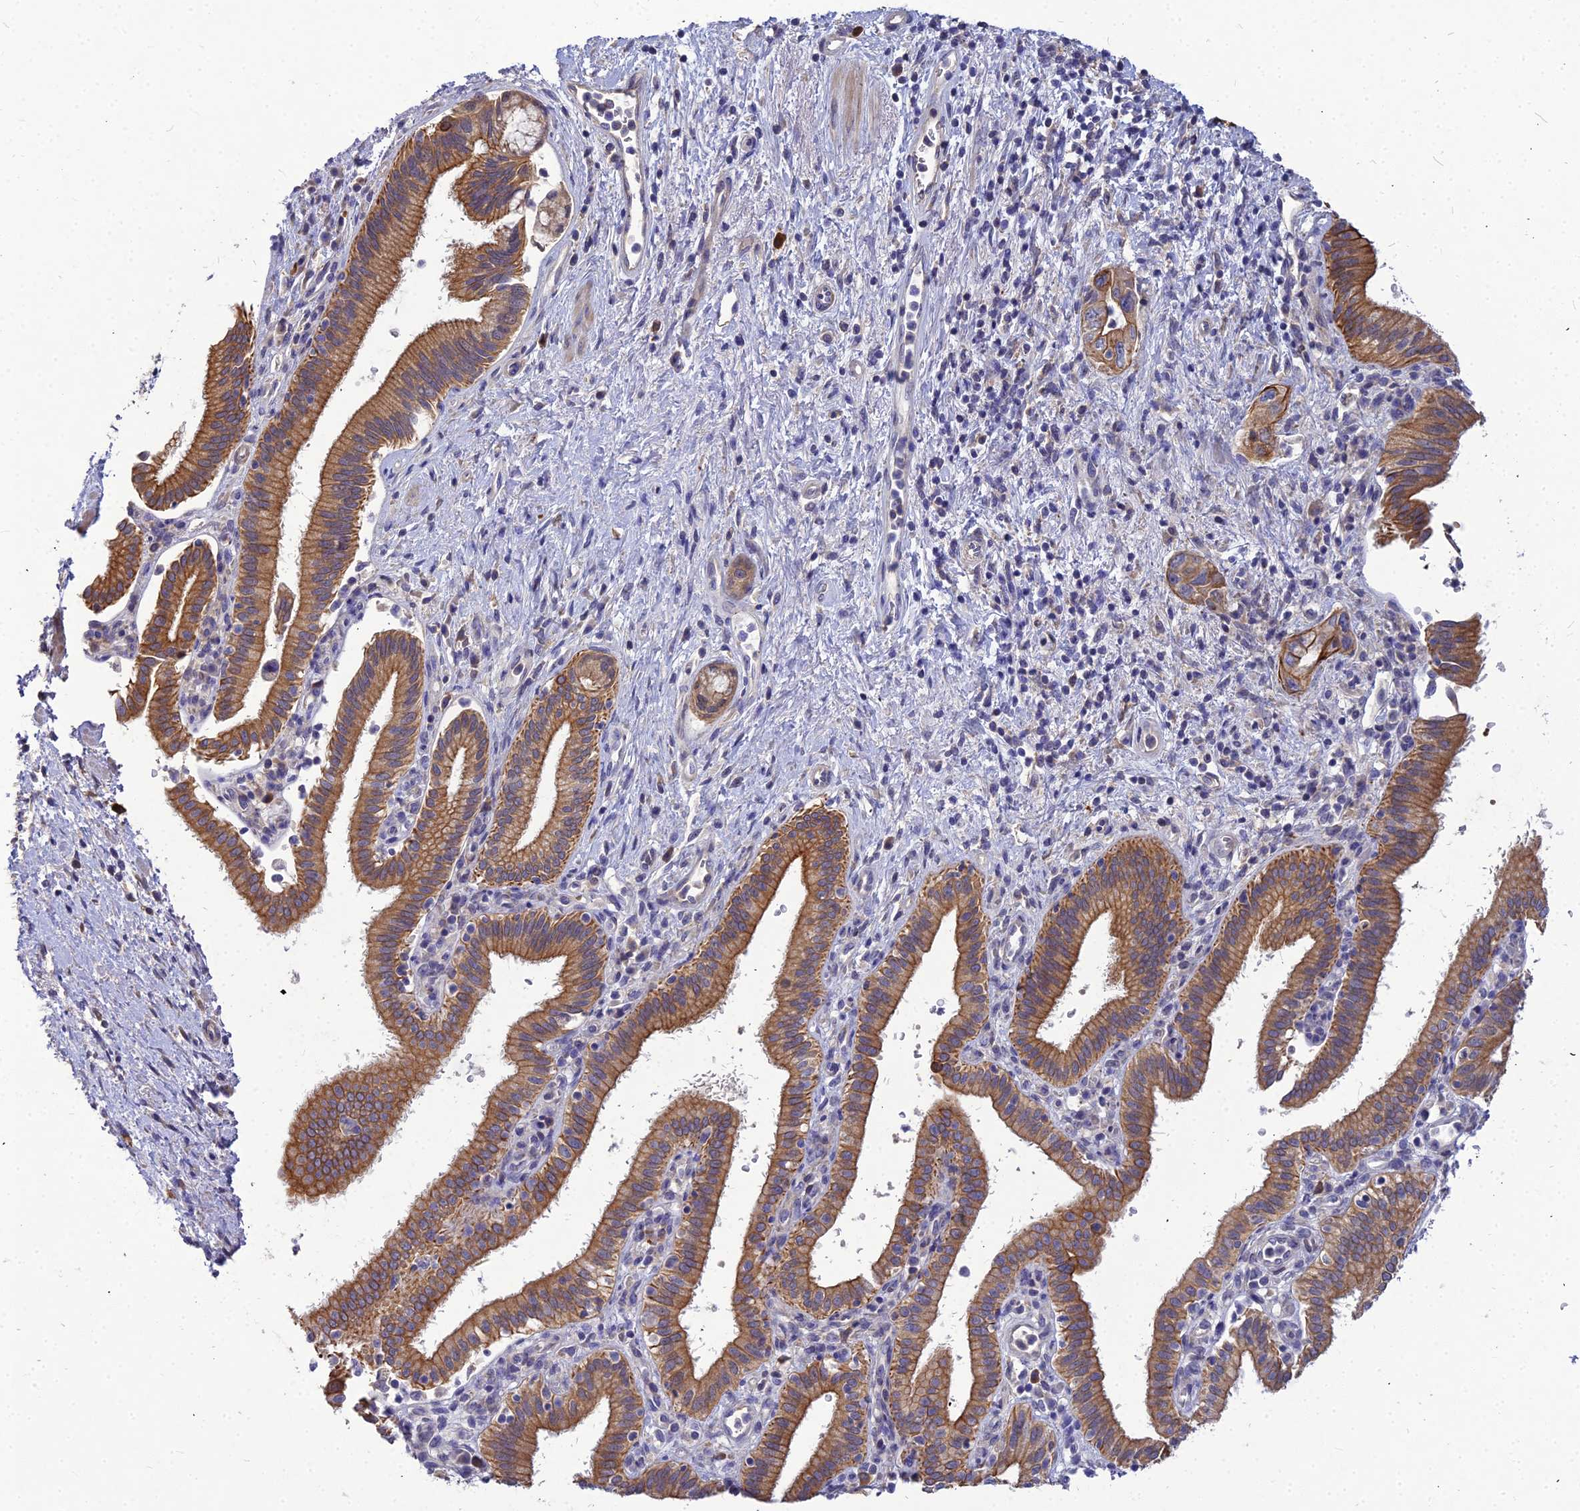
{"staining": {"intensity": "moderate", "quantity": ">75%", "location": "cytoplasmic/membranous"}, "tissue": "pancreatic cancer", "cell_type": "Tumor cells", "image_type": "cancer", "snomed": [{"axis": "morphology", "description": "Adenocarcinoma, NOS"}, {"axis": "topography", "description": "Pancreas"}], "caption": "Moderate cytoplasmic/membranous staining for a protein is appreciated in approximately >75% of tumor cells of pancreatic adenocarcinoma using immunohistochemistry (IHC).", "gene": "DMRTA1", "patient": {"sex": "female", "age": 73}}